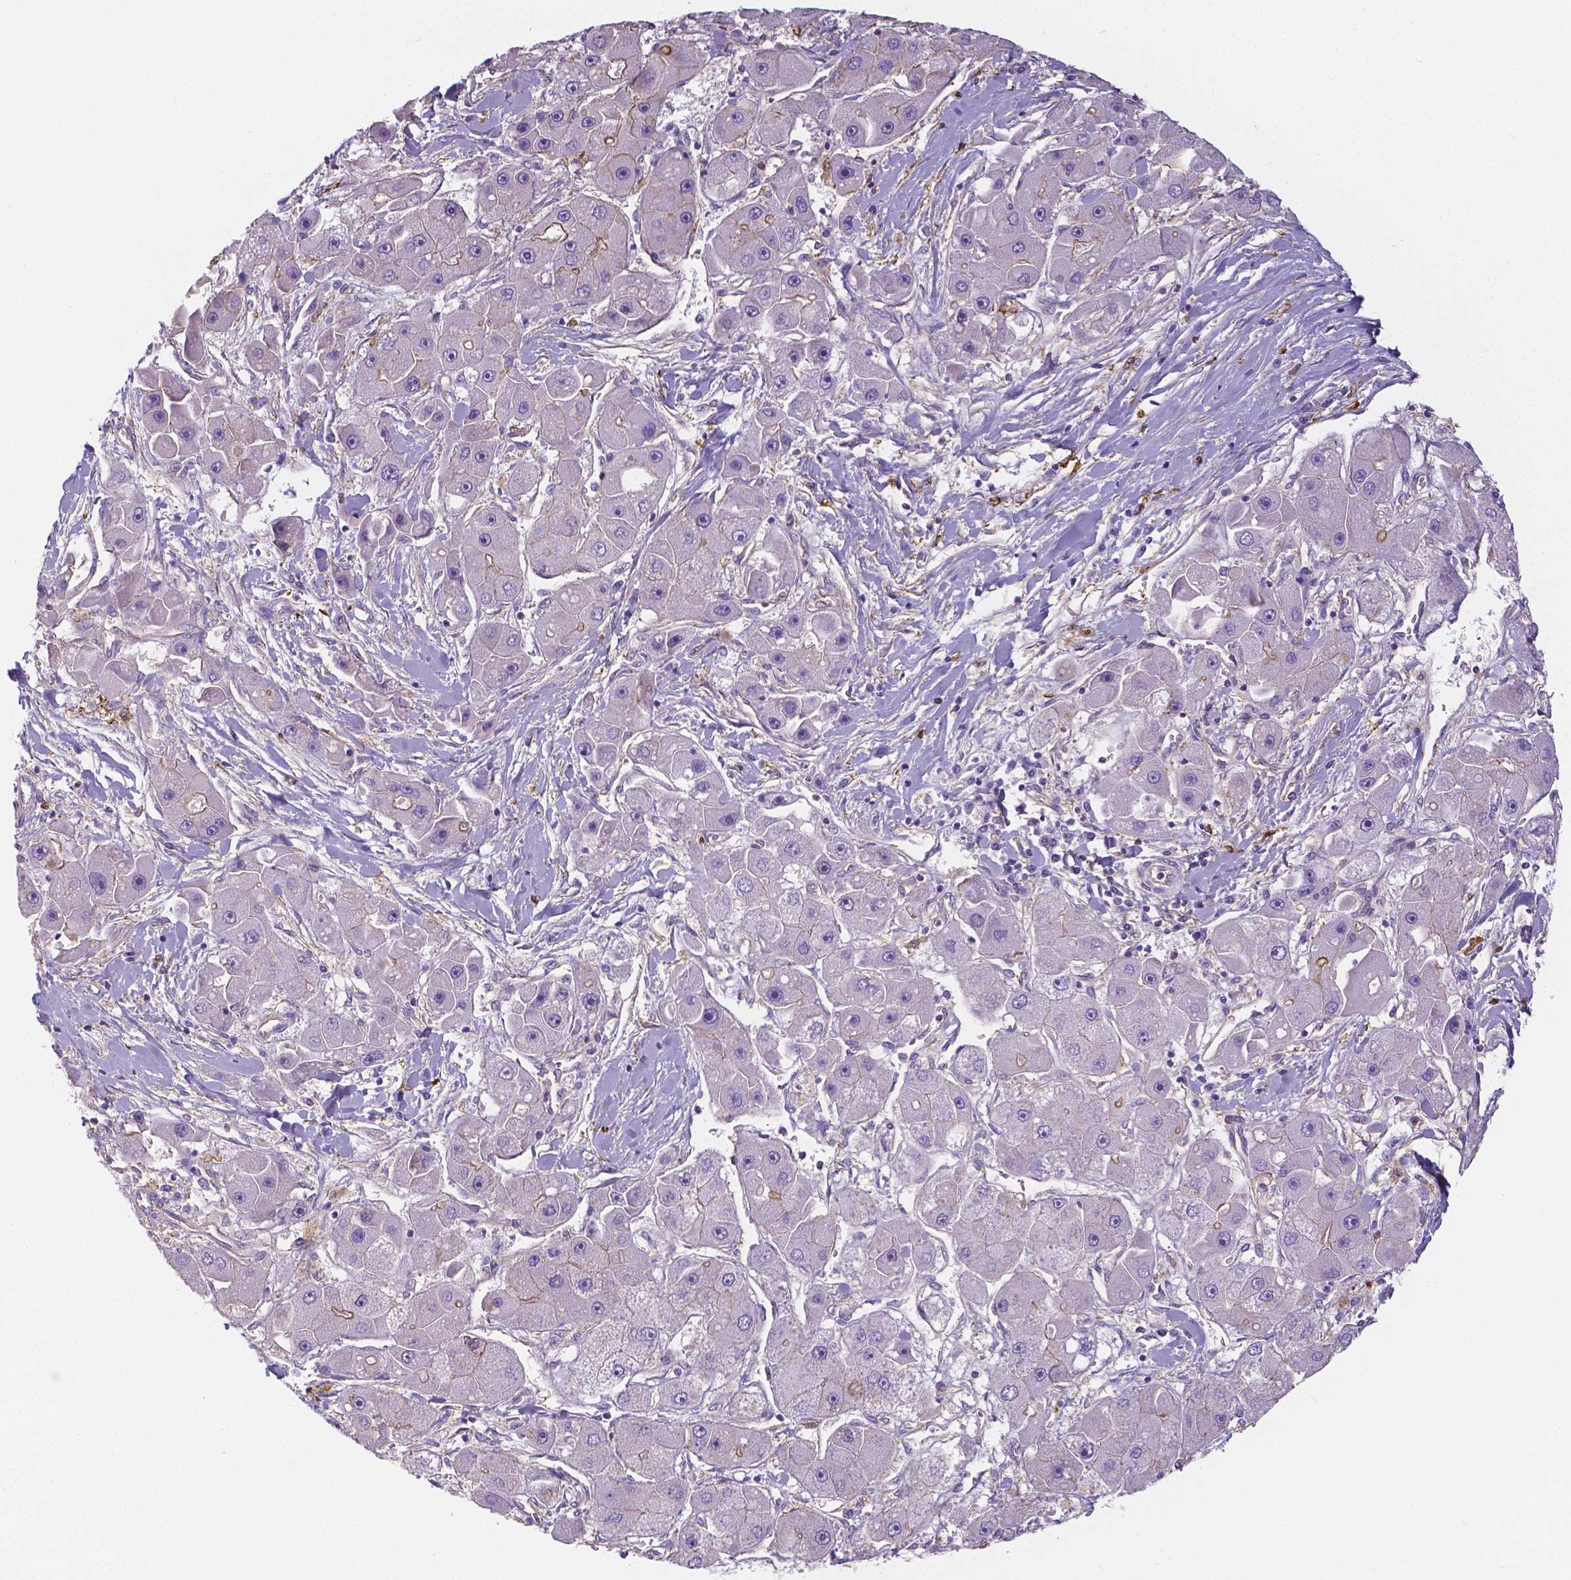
{"staining": {"intensity": "weak", "quantity": "<25%", "location": "cytoplasmic/membranous"}, "tissue": "liver cancer", "cell_type": "Tumor cells", "image_type": "cancer", "snomed": [{"axis": "morphology", "description": "Carcinoma, Hepatocellular, NOS"}, {"axis": "topography", "description": "Liver"}], "caption": "This is an immunohistochemistry histopathology image of human liver hepatocellular carcinoma. There is no staining in tumor cells.", "gene": "CRMP1", "patient": {"sex": "male", "age": 24}}